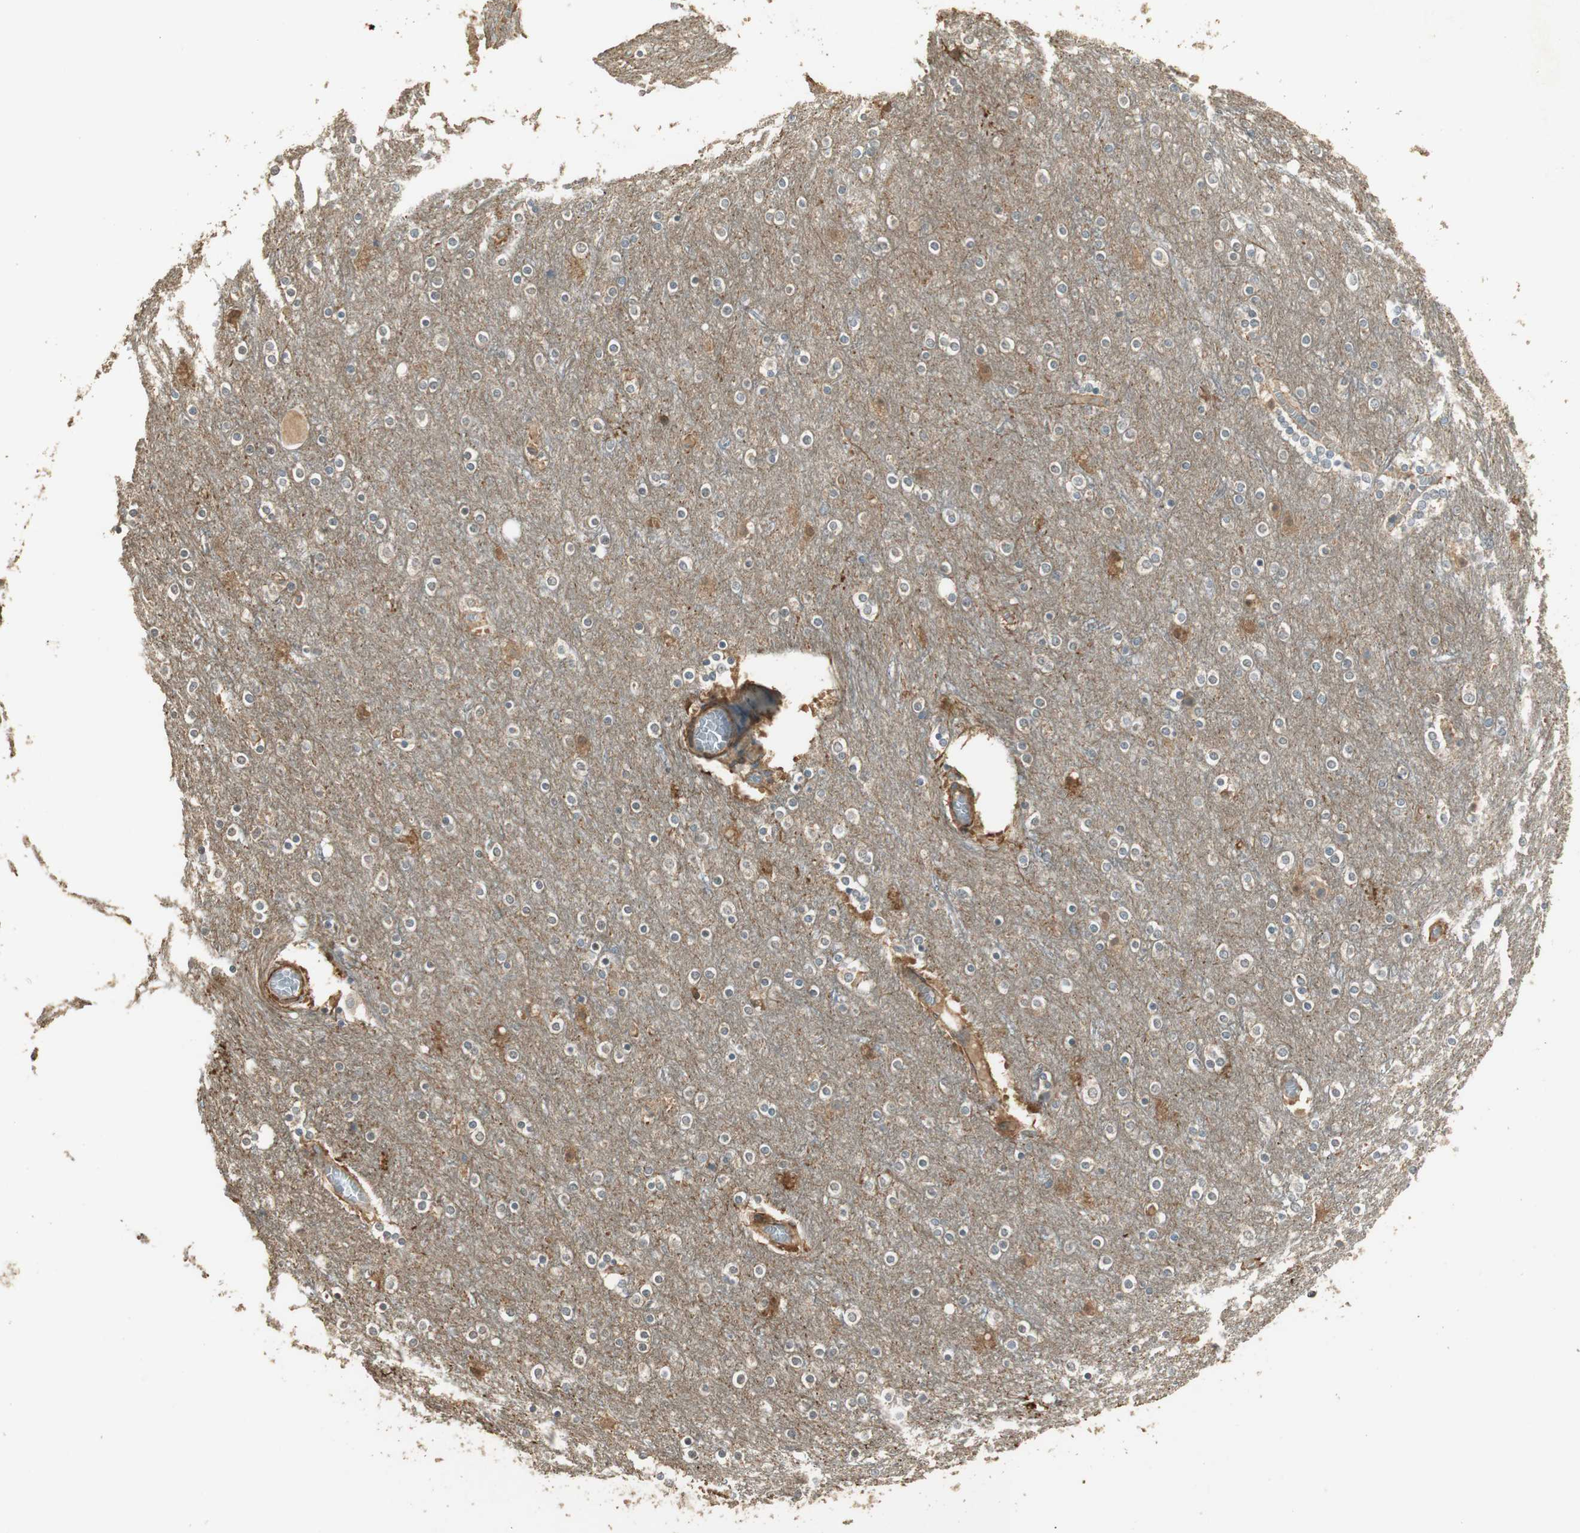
{"staining": {"intensity": "moderate", "quantity": ">75%", "location": "cytoplasmic/membranous"}, "tissue": "cerebral cortex", "cell_type": "Endothelial cells", "image_type": "normal", "snomed": [{"axis": "morphology", "description": "Normal tissue, NOS"}, {"axis": "topography", "description": "Cerebral cortex"}], "caption": "A brown stain highlights moderate cytoplasmic/membranous staining of a protein in endothelial cells of normal cerebral cortex. Ihc stains the protein of interest in brown and the nuclei are stained blue.", "gene": "USP2", "patient": {"sex": "female", "age": 54}}